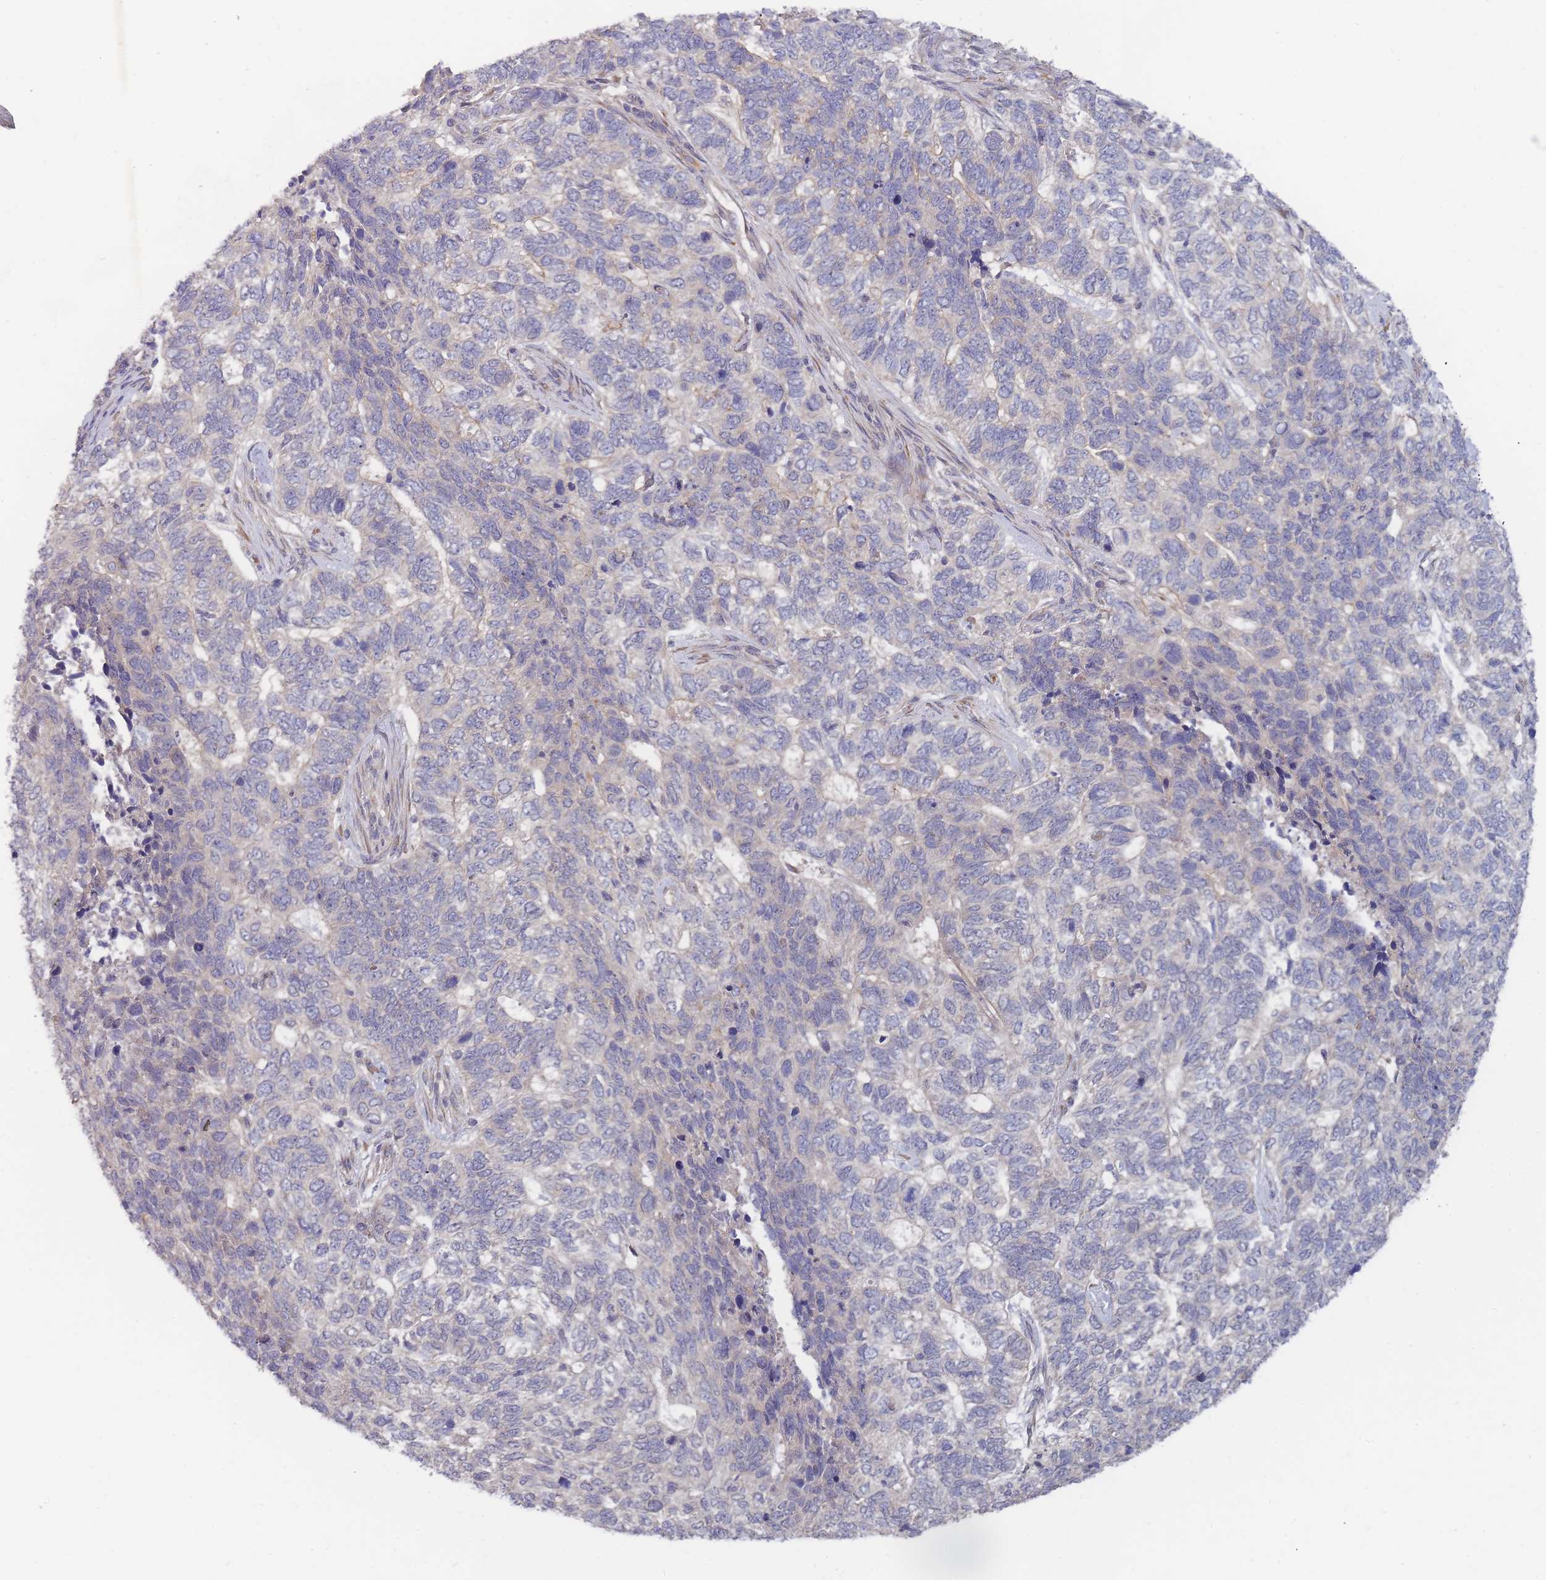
{"staining": {"intensity": "negative", "quantity": "none", "location": "none"}, "tissue": "skin cancer", "cell_type": "Tumor cells", "image_type": "cancer", "snomed": [{"axis": "morphology", "description": "Basal cell carcinoma"}, {"axis": "topography", "description": "Skin"}], "caption": "This is an immunohistochemistry micrograph of basal cell carcinoma (skin). There is no staining in tumor cells.", "gene": "SLC35F5", "patient": {"sex": "female", "age": 65}}